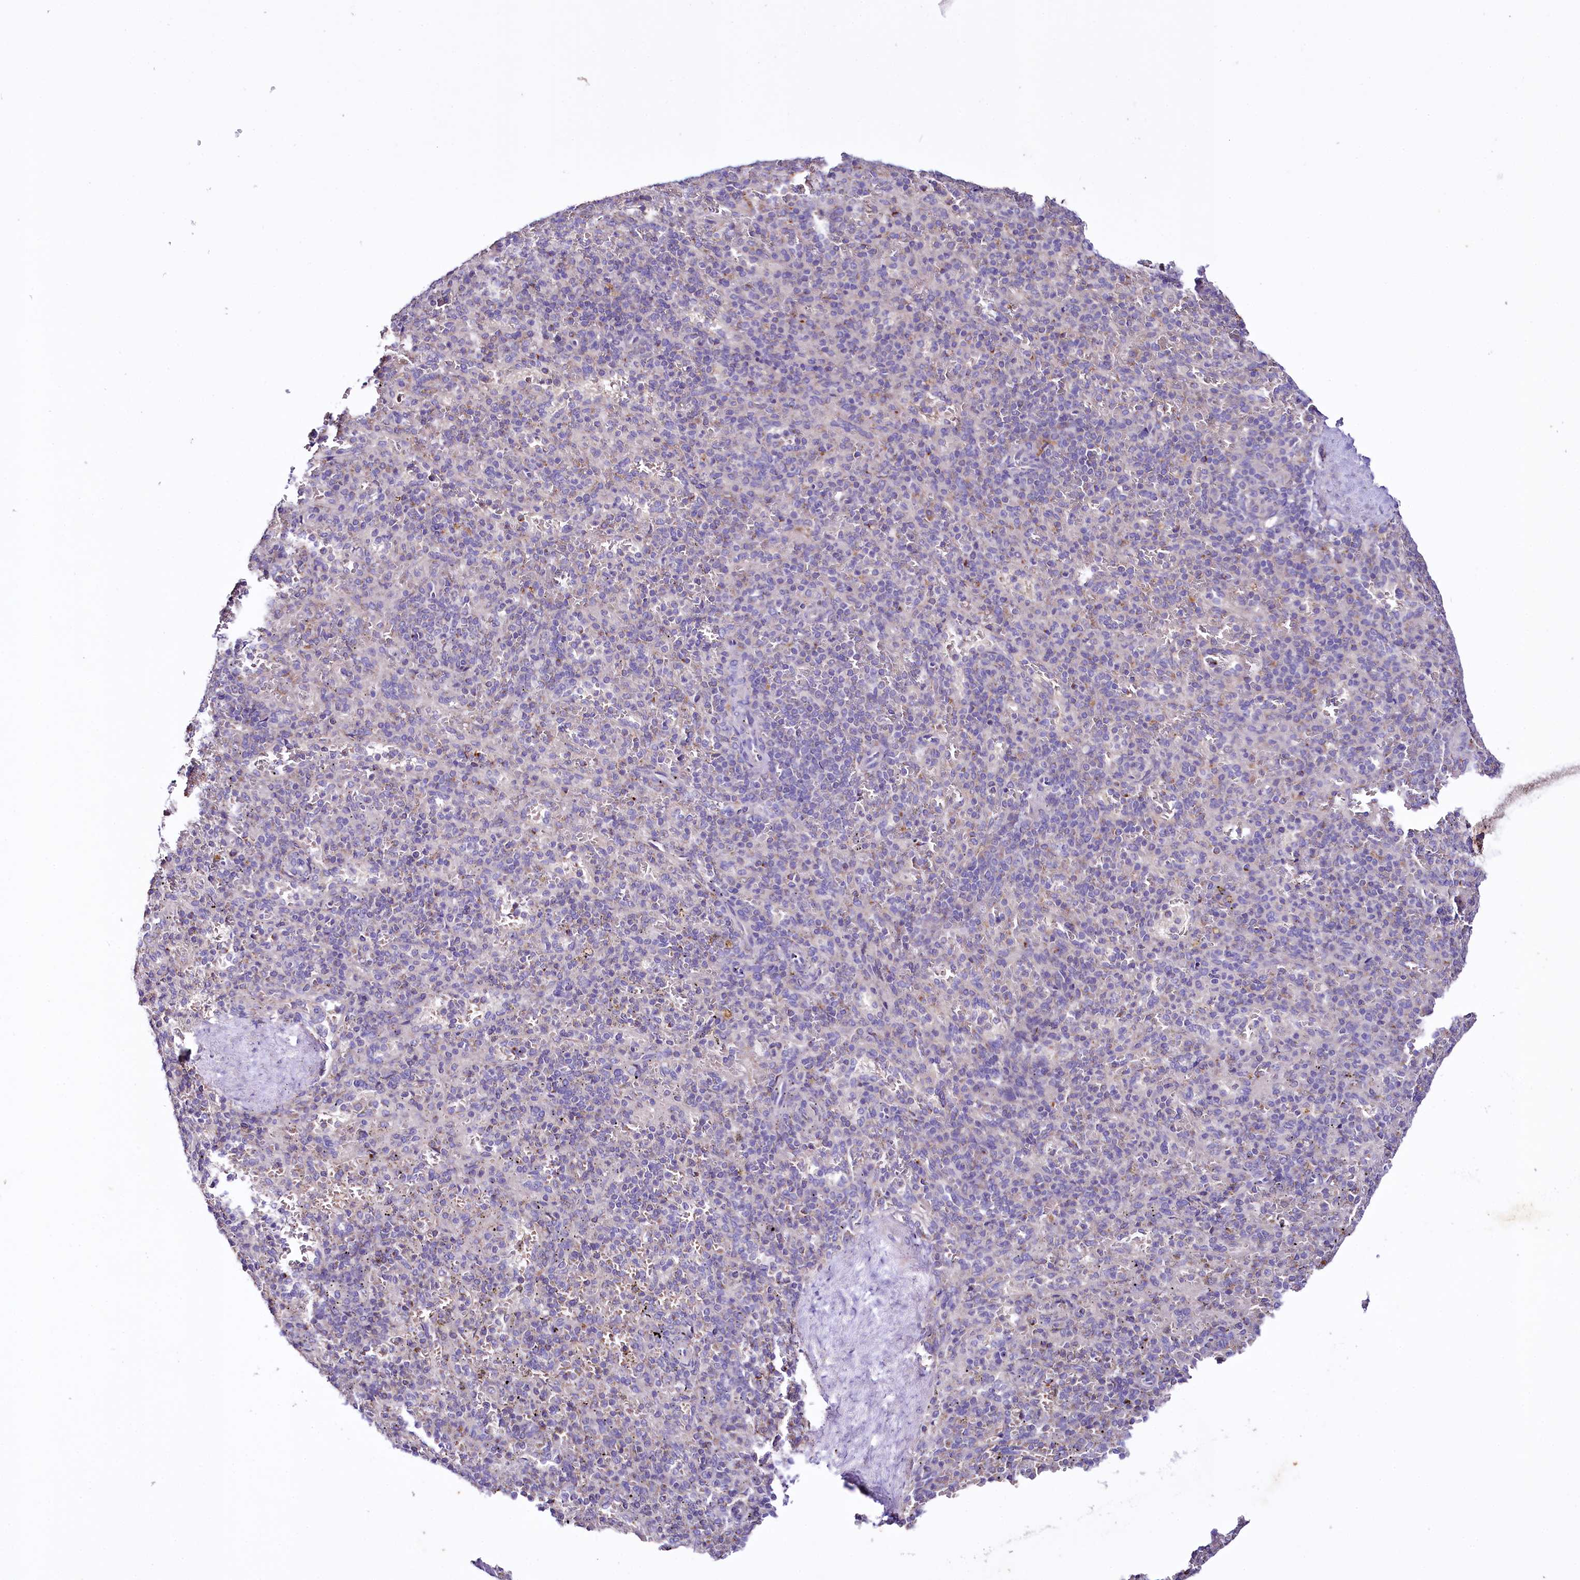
{"staining": {"intensity": "negative", "quantity": "none", "location": "none"}, "tissue": "spleen", "cell_type": "Cells in red pulp", "image_type": "normal", "snomed": [{"axis": "morphology", "description": "Normal tissue, NOS"}, {"axis": "topography", "description": "Spleen"}], "caption": "This is an immunohistochemistry photomicrograph of normal human spleen. There is no expression in cells in red pulp.", "gene": "ZNF45", "patient": {"sex": "male", "age": 82}}